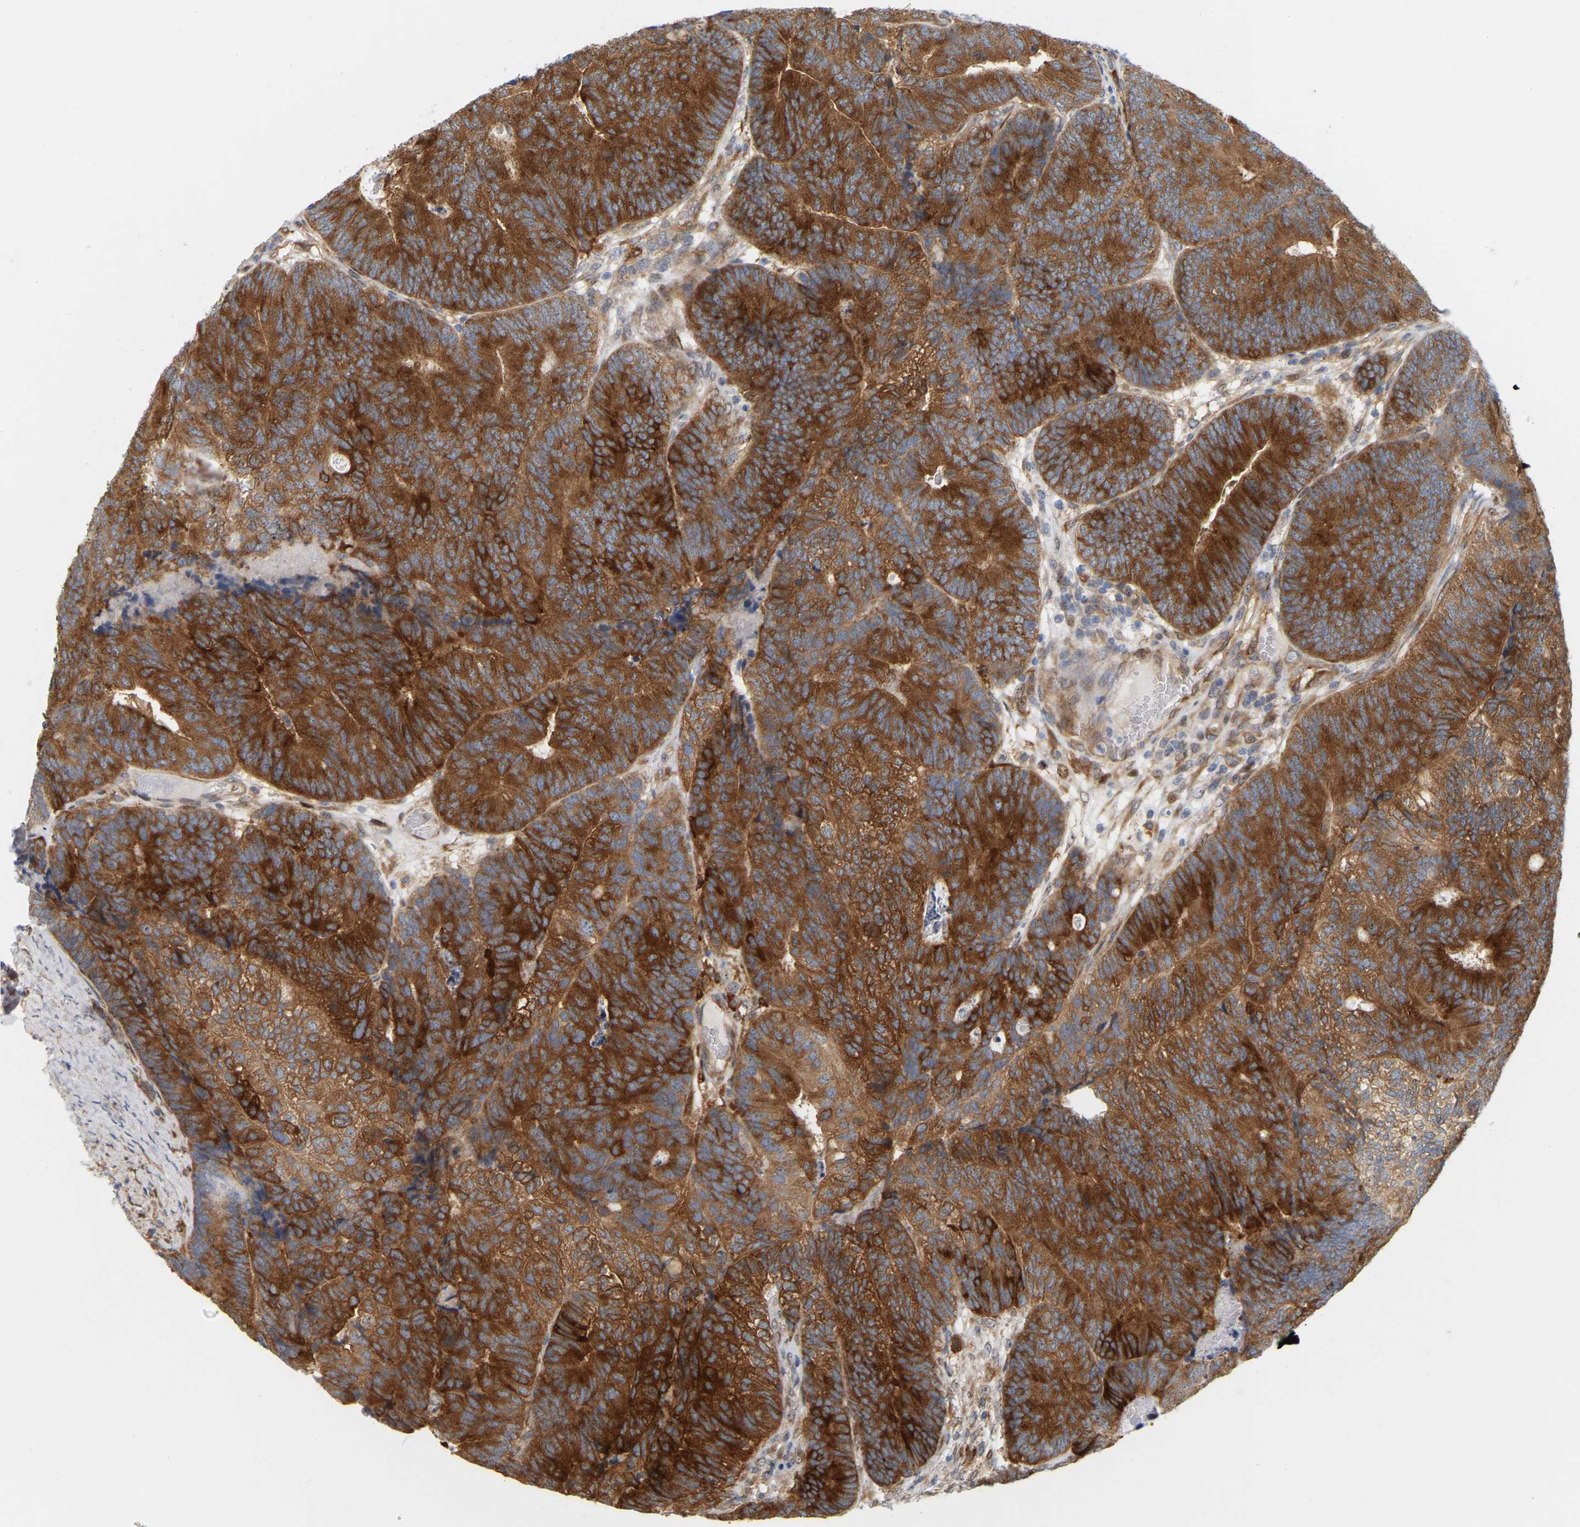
{"staining": {"intensity": "strong", "quantity": ">75%", "location": "cytoplasmic/membranous"}, "tissue": "colorectal cancer", "cell_type": "Tumor cells", "image_type": "cancer", "snomed": [{"axis": "morphology", "description": "Normal tissue, NOS"}, {"axis": "morphology", "description": "Adenocarcinoma, NOS"}, {"axis": "topography", "description": "Rectum"}], "caption": "The photomicrograph exhibits staining of colorectal adenocarcinoma, revealing strong cytoplasmic/membranous protein expression (brown color) within tumor cells. Nuclei are stained in blue.", "gene": "RAPH1", "patient": {"sex": "female", "age": 66}}